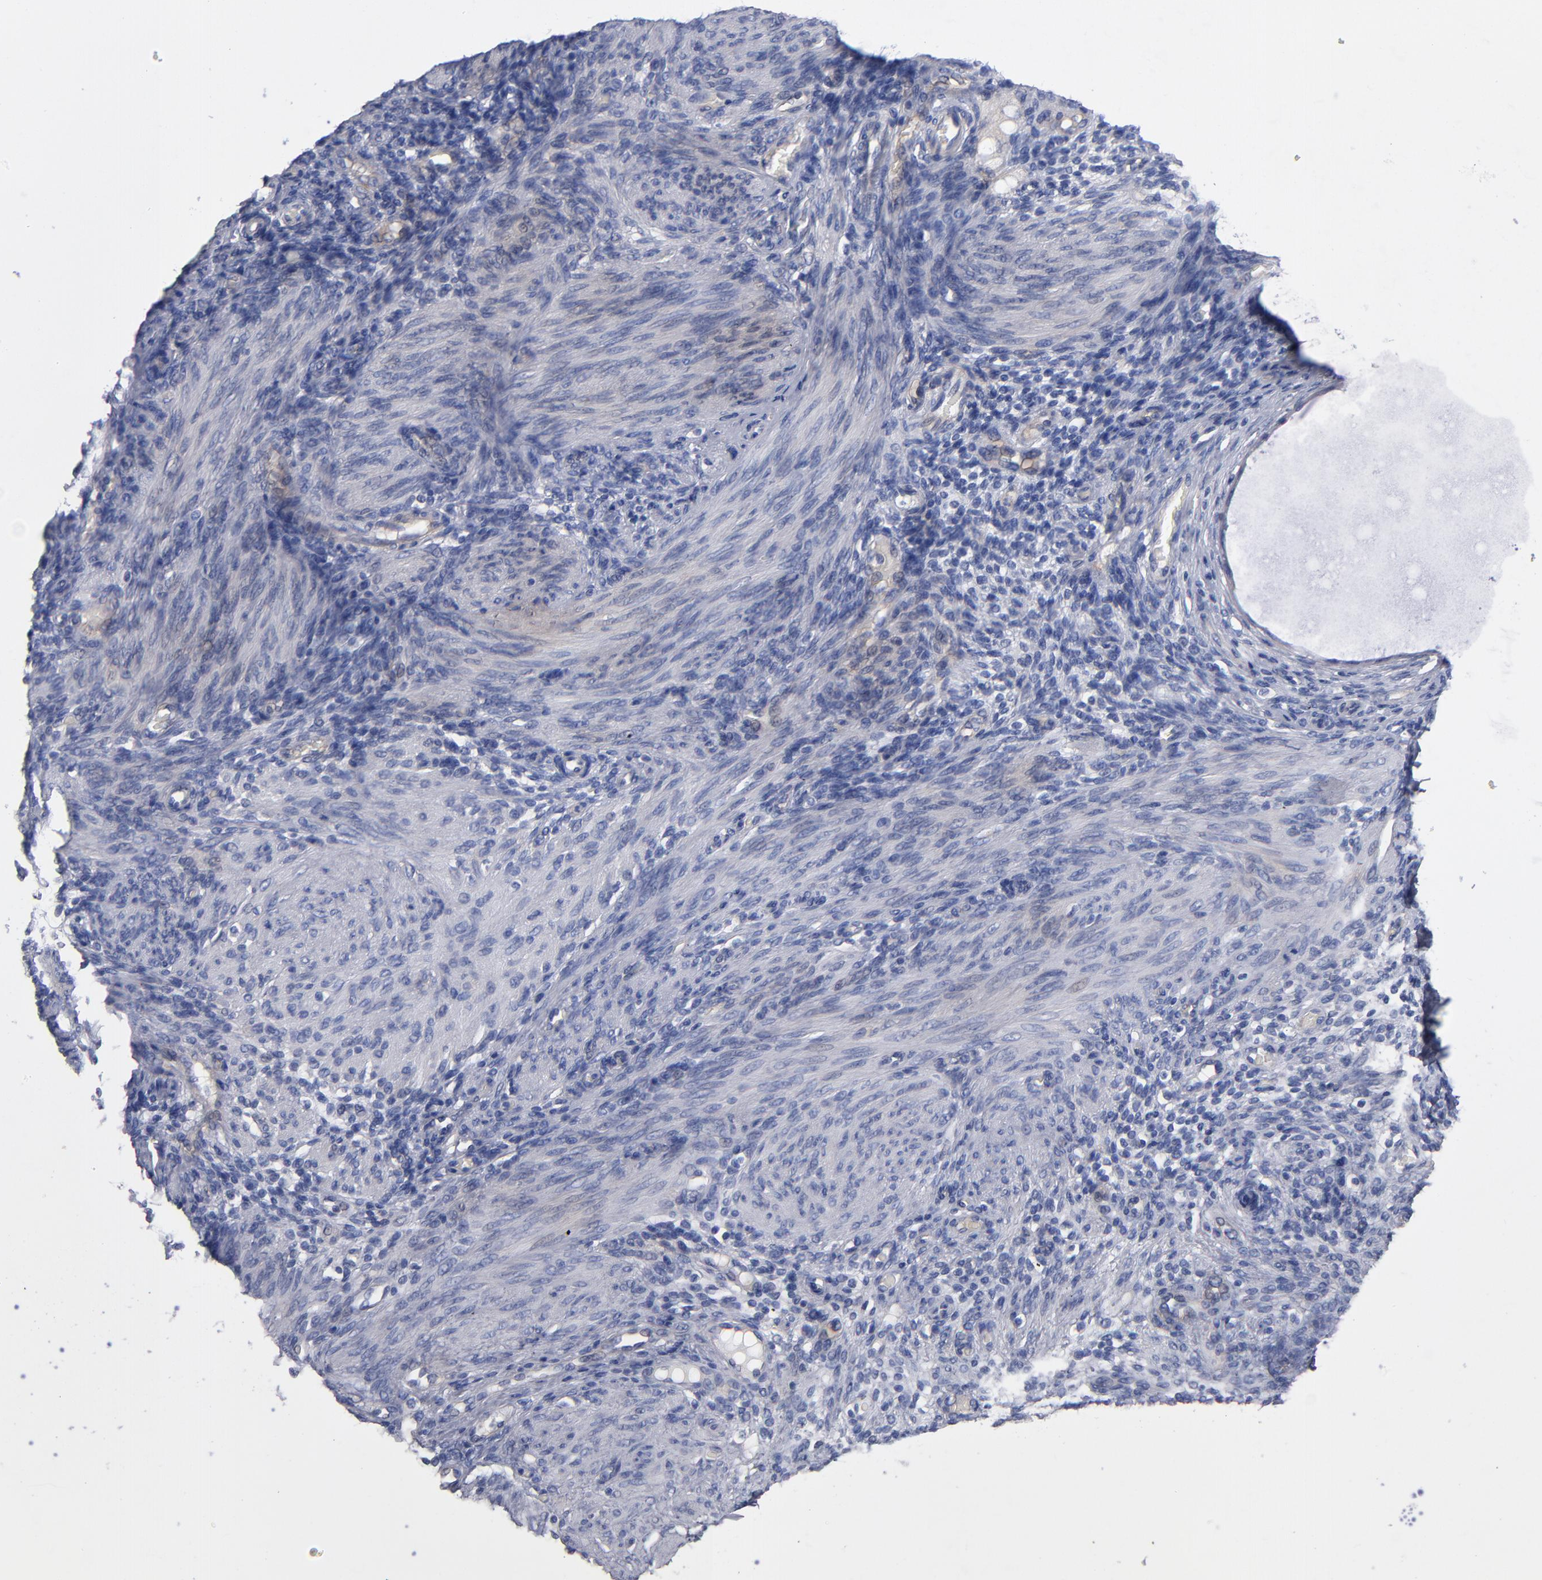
{"staining": {"intensity": "negative", "quantity": "none", "location": "none"}, "tissue": "endometrium", "cell_type": "Cells in endometrial stroma", "image_type": "normal", "snomed": [{"axis": "morphology", "description": "Normal tissue, NOS"}, {"axis": "topography", "description": "Endometrium"}], "caption": "High power microscopy image of an immunohistochemistry histopathology image of unremarkable endometrium, revealing no significant positivity in cells in endometrial stroma. Nuclei are stained in blue.", "gene": "PLSCR4", "patient": {"sex": "female", "age": 72}}